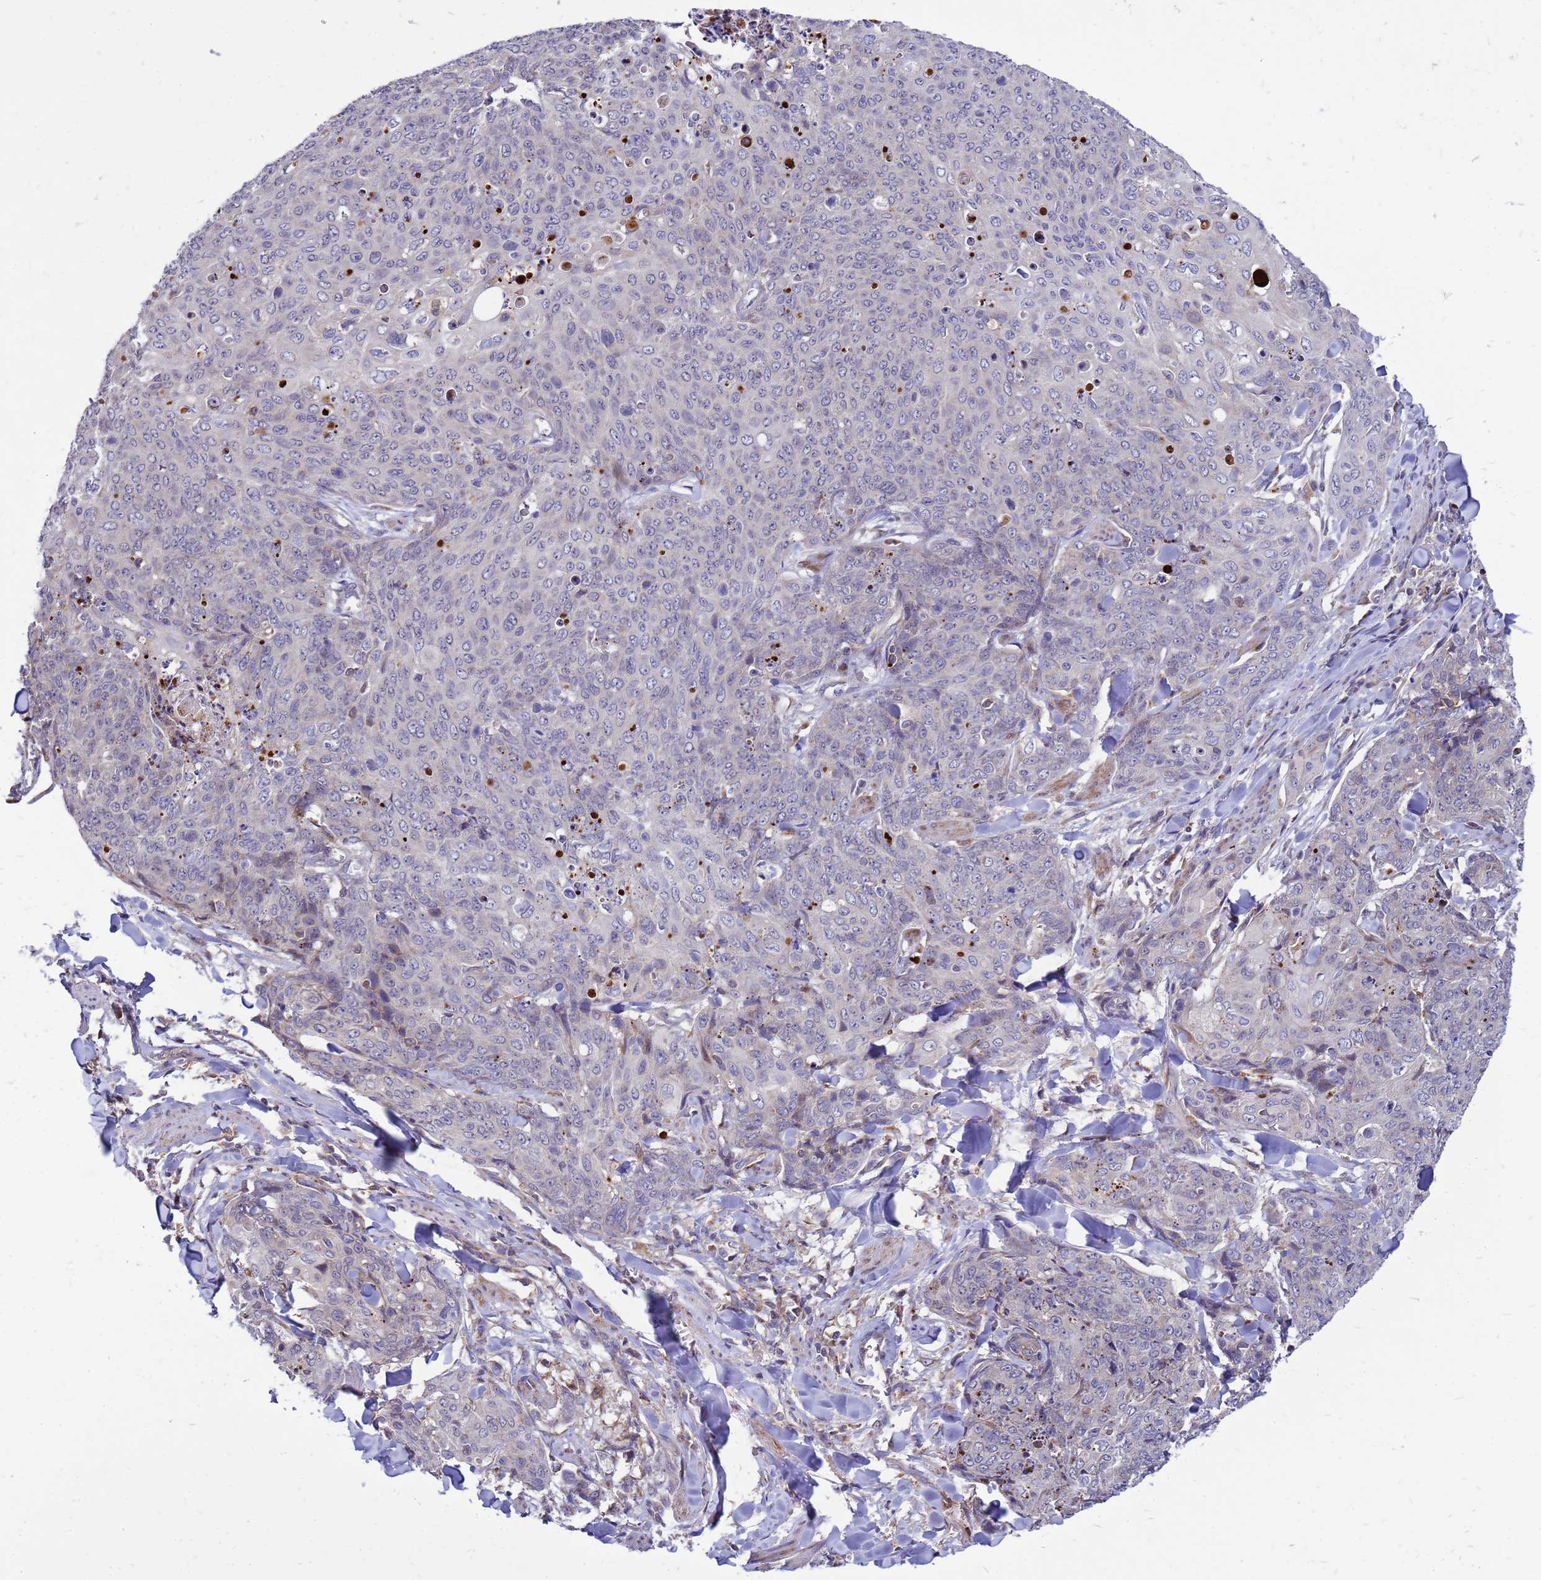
{"staining": {"intensity": "negative", "quantity": "none", "location": "none"}, "tissue": "skin cancer", "cell_type": "Tumor cells", "image_type": "cancer", "snomed": [{"axis": "morphology", "description": "Squamous cell carcinoma, NOS"}, {"axis": "topography", "description": "Skin"}, {"axis": "topography", "description": "Vulva"}], "caption": "Tumor cells are negative for brown protein staining in skin squamous cell carcinoma.", "gene": "C12orf43", "patient": {"sex": "female", "age": 85}}